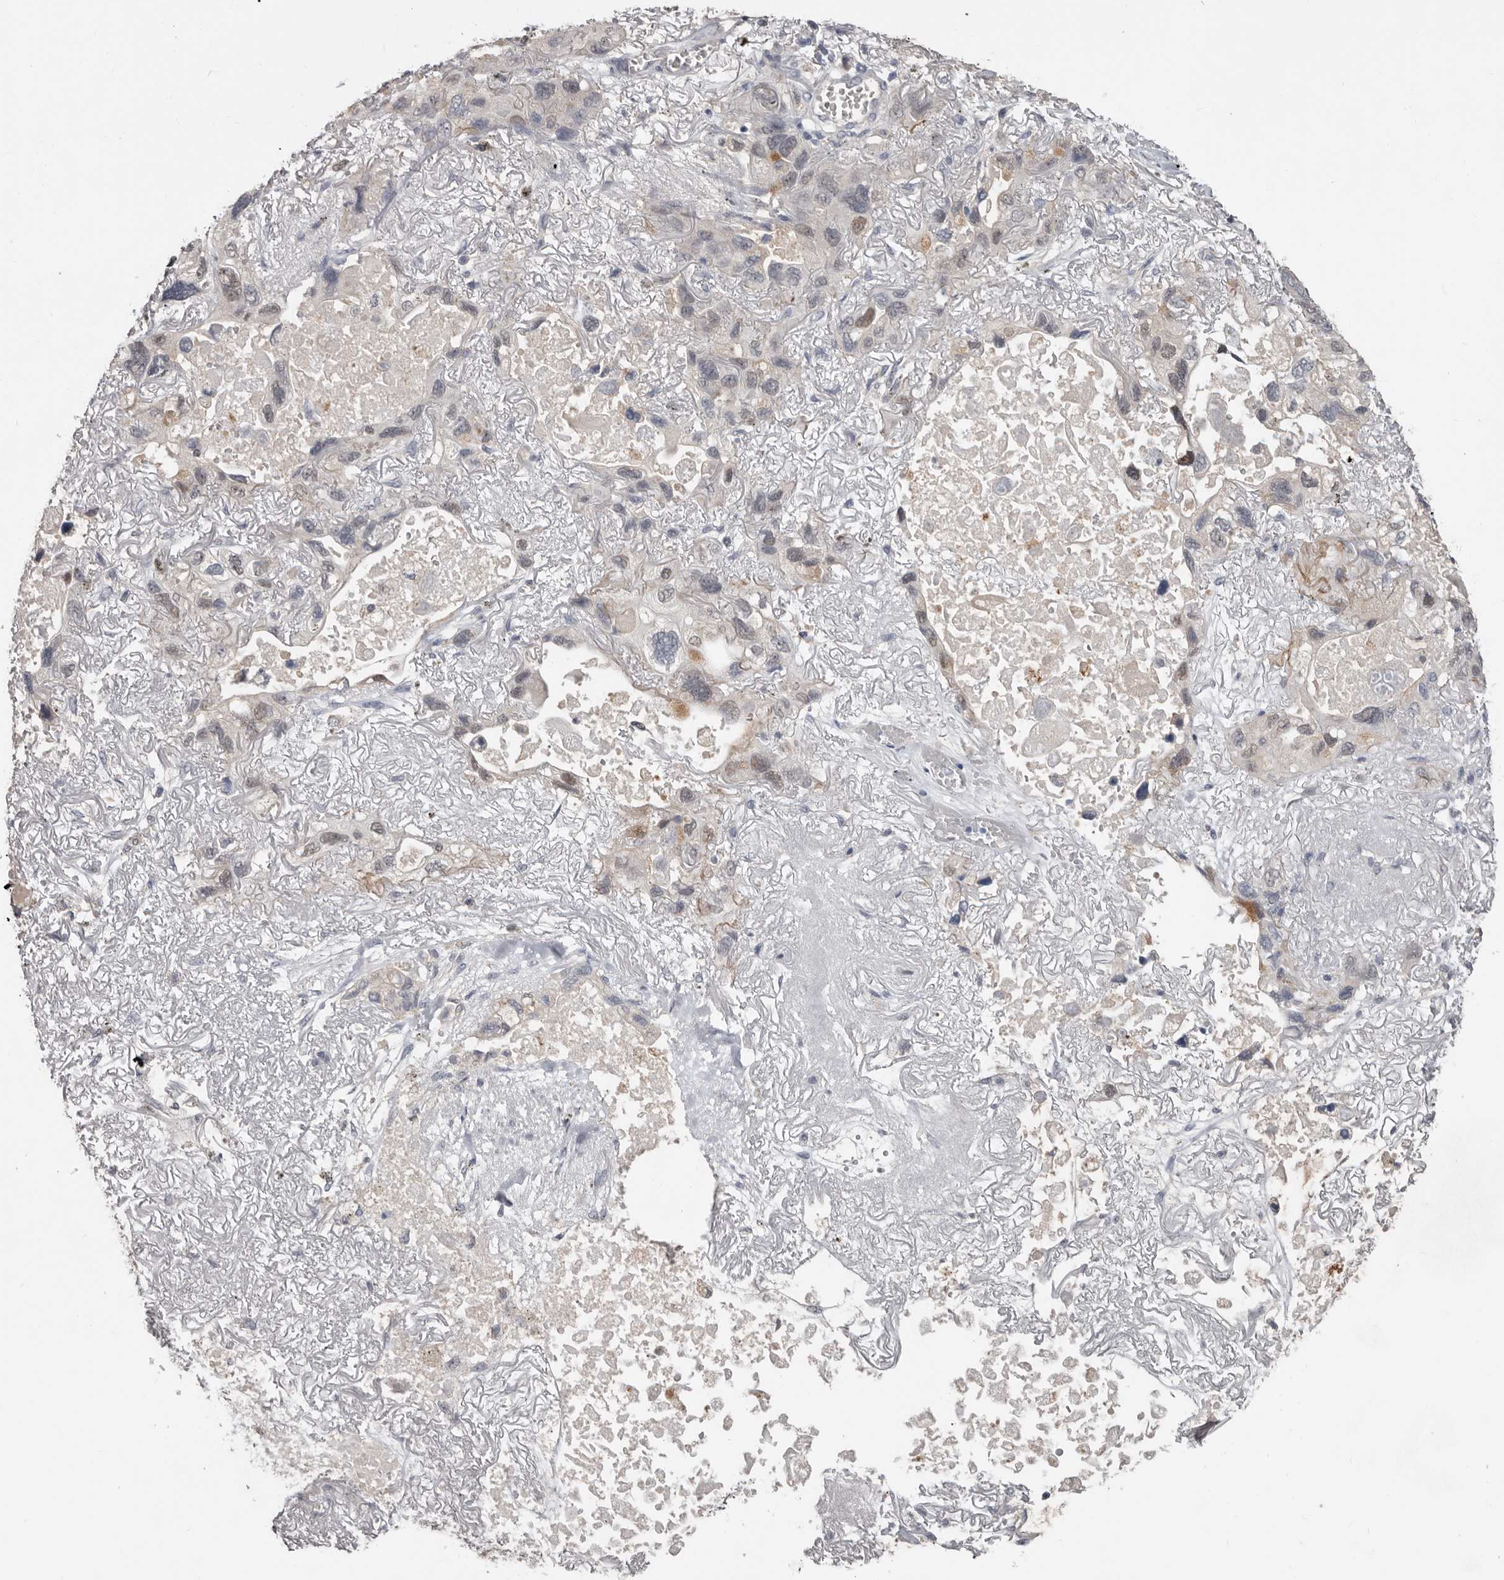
{"staining": {"intensity": "moderate", "quantity": "<25%", "location": "cytoplasmic/membranous,nuclear"}, "tissue": "lung cancer", "cell_type": "Tumor cells", "image_type": "cancer", "snomed": [{"axis": "morphology", "description": "Squamous cell carcinoma, NOS"}, {"axis": "topography", "description": "Lung"}], "caption": "Protein expression analysis of human squamous cell carcinoma (lung) reveals moderate cytoplasmic/membranous and nuclear staining in approximately <25% of tumor cells. The staining was performed using DAB, with brown indicating positive protein expression. Nuclei are stained blue with hematoxylin.", "gene": "RBKS", "patient": {"sex": "female", "age": 73}}